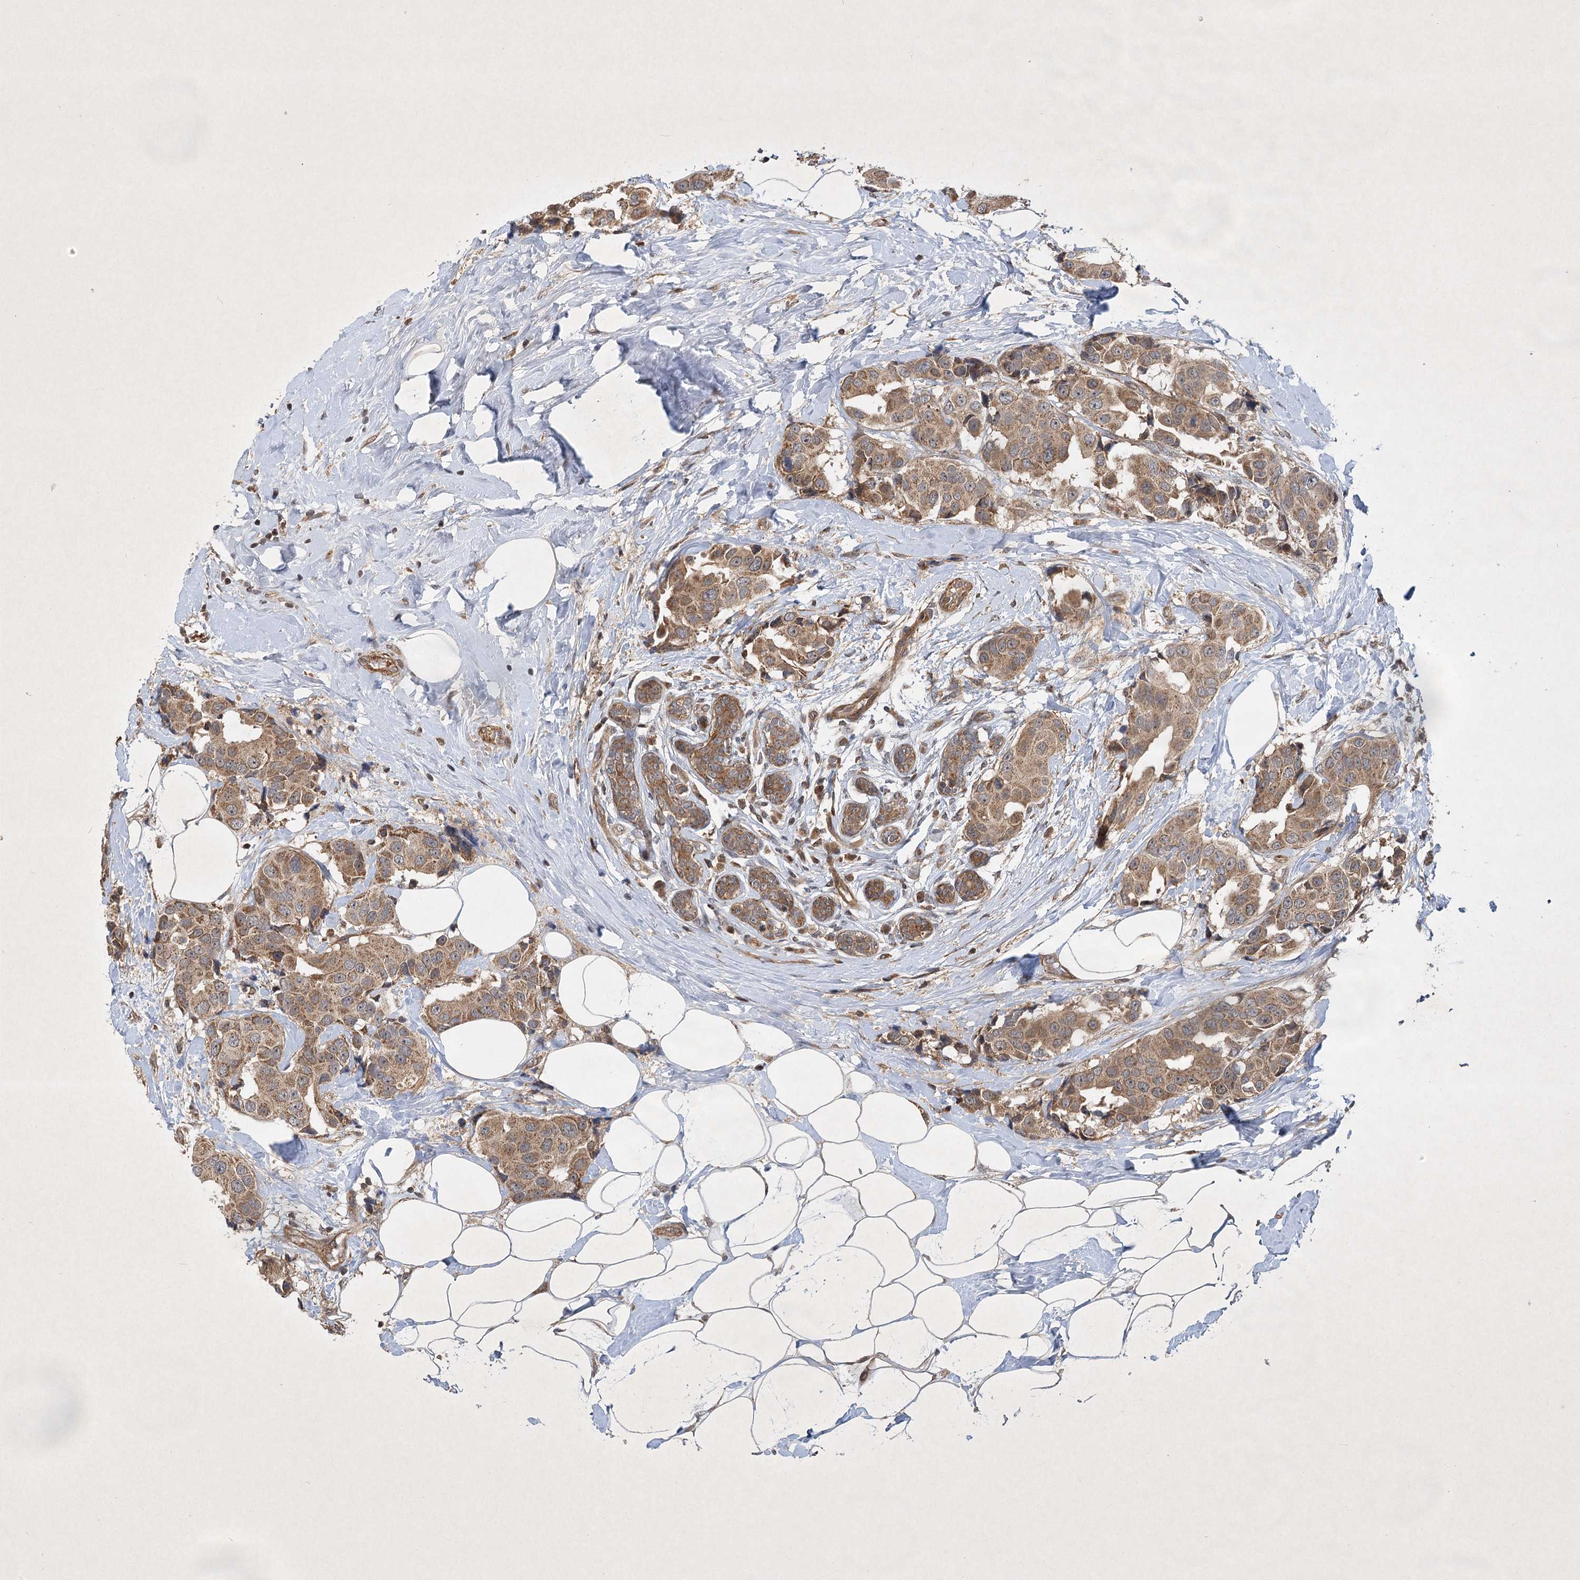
{"staining": {"intensity": "moderate", "quantity": ">75%", "location": "cytoplasmic/membranous"}, "tissue": "breast cancer", "cell_type": "Tumor cells", "image_type": "cancer", "snomed": [{"axis": "morphology", "description": "Normal tissue, NOS"}, {"axis": "morphology", "description": "Duct carcinoma"}, {"axis": "topography", "description": "Breast"}], "caption": "Immunohistochemical staining of breast invasive ductal carcinoma exhibits medium levels of moderate cytoplasmic/membranous positivity in about >75% of tumor cells.", "gene": "INSIG2", "patient": {"sex": "female", "age": 39}}